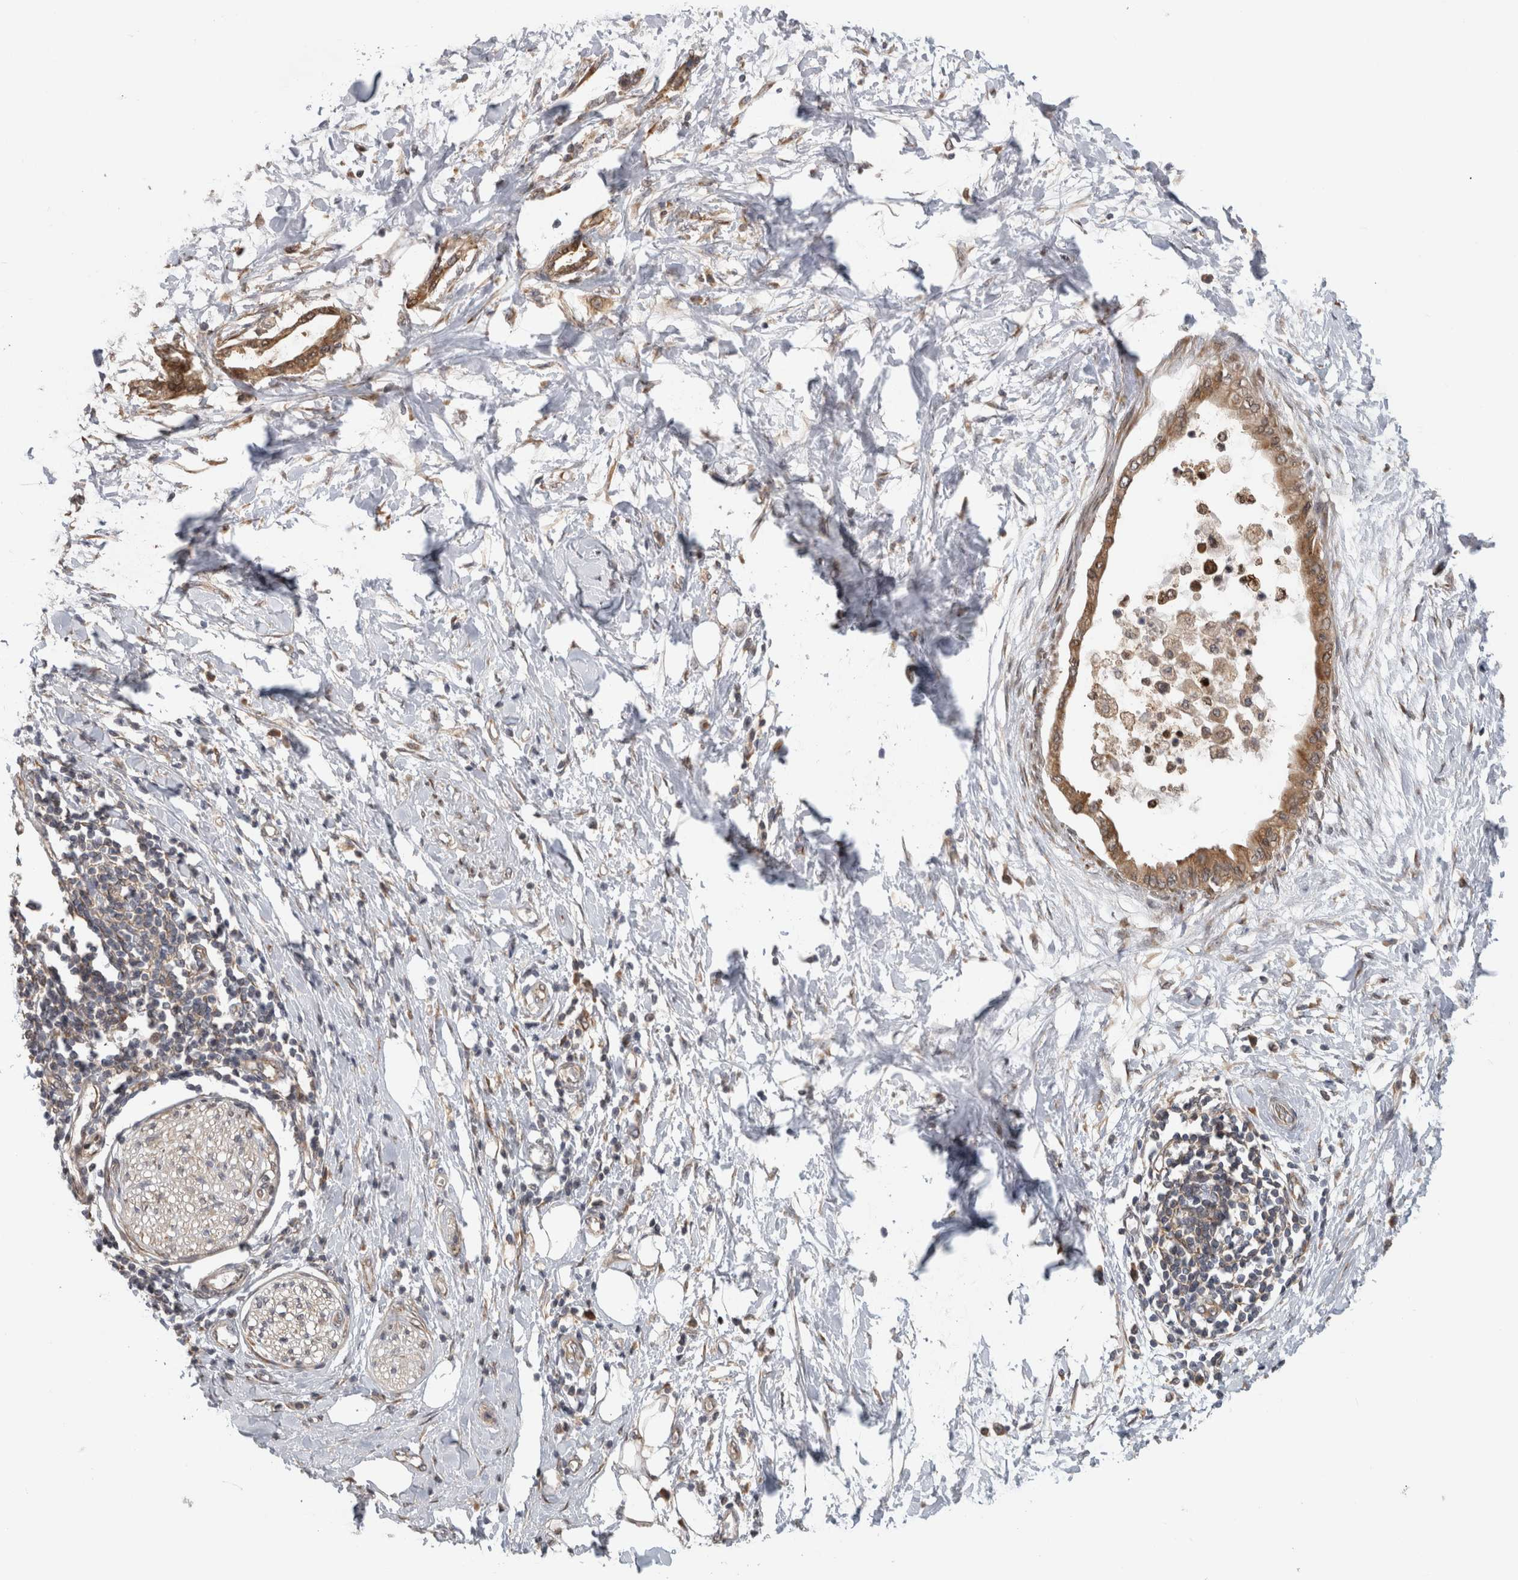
{"staining": {"intensity": "moderate", "quantity": ">75%", "location": "cytoplasmic/membranous"}, "tissue": "pancreatic cancer", "cell_type": "Tumor cells", "image_type": "cancer", "snomed": [{"axis": "morphology", "description": "Normal tissue, NOS"}, {"axis": "morphology", "description": "Adenocarcinoma, NOS"}, {"axis": "topography", "description": "Pancreas"}, {"axis": "topography", "description": "Duodenum"}], "caption": "Adenocarcinoma (pancreatic) stained with immunohistochemistry demonstrates moderate cytoplasmic/membranous staining in about >75% of tumor cells.", "gene": "PARP6", "patient": {"sex": "female", "age": 60}}